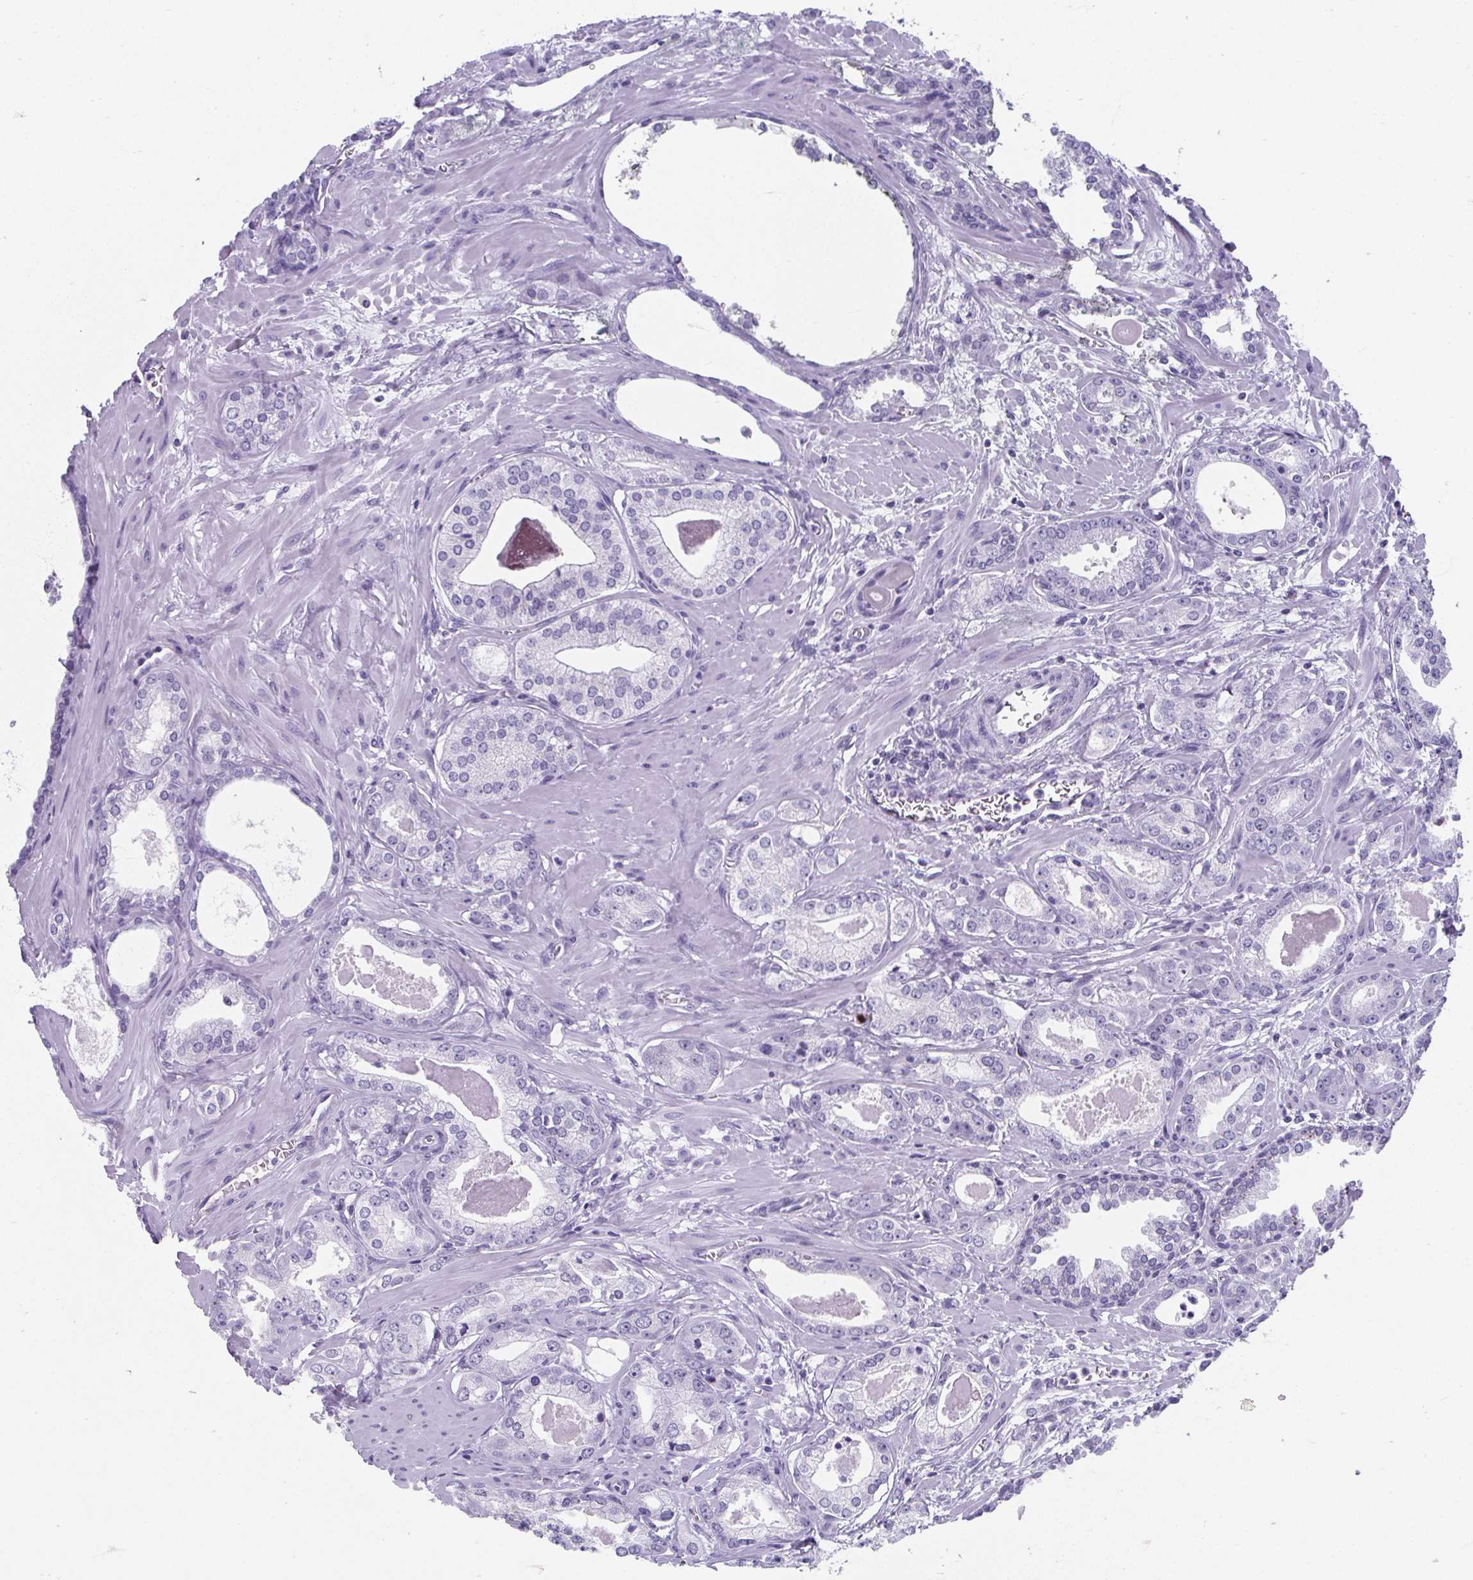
{"staining": {"intensity": "negative", "quantity": "none", "location": "none"}, "tissue": "prostate cancer", "cell_type": "Tumor cells", "image_type": "cancer", "snomed": [{"axis": "morphology", "description": "Adenocarcinoma, Low grade"}, {"axis": "topography", "description": "Prostate"}], "caption": "This is an immunohistochemistry histopathology image of human prostate cancer. There is no expression in tumor cells.", "gene": "GHRL", "patient": {"sex": "male", "age": 64}}